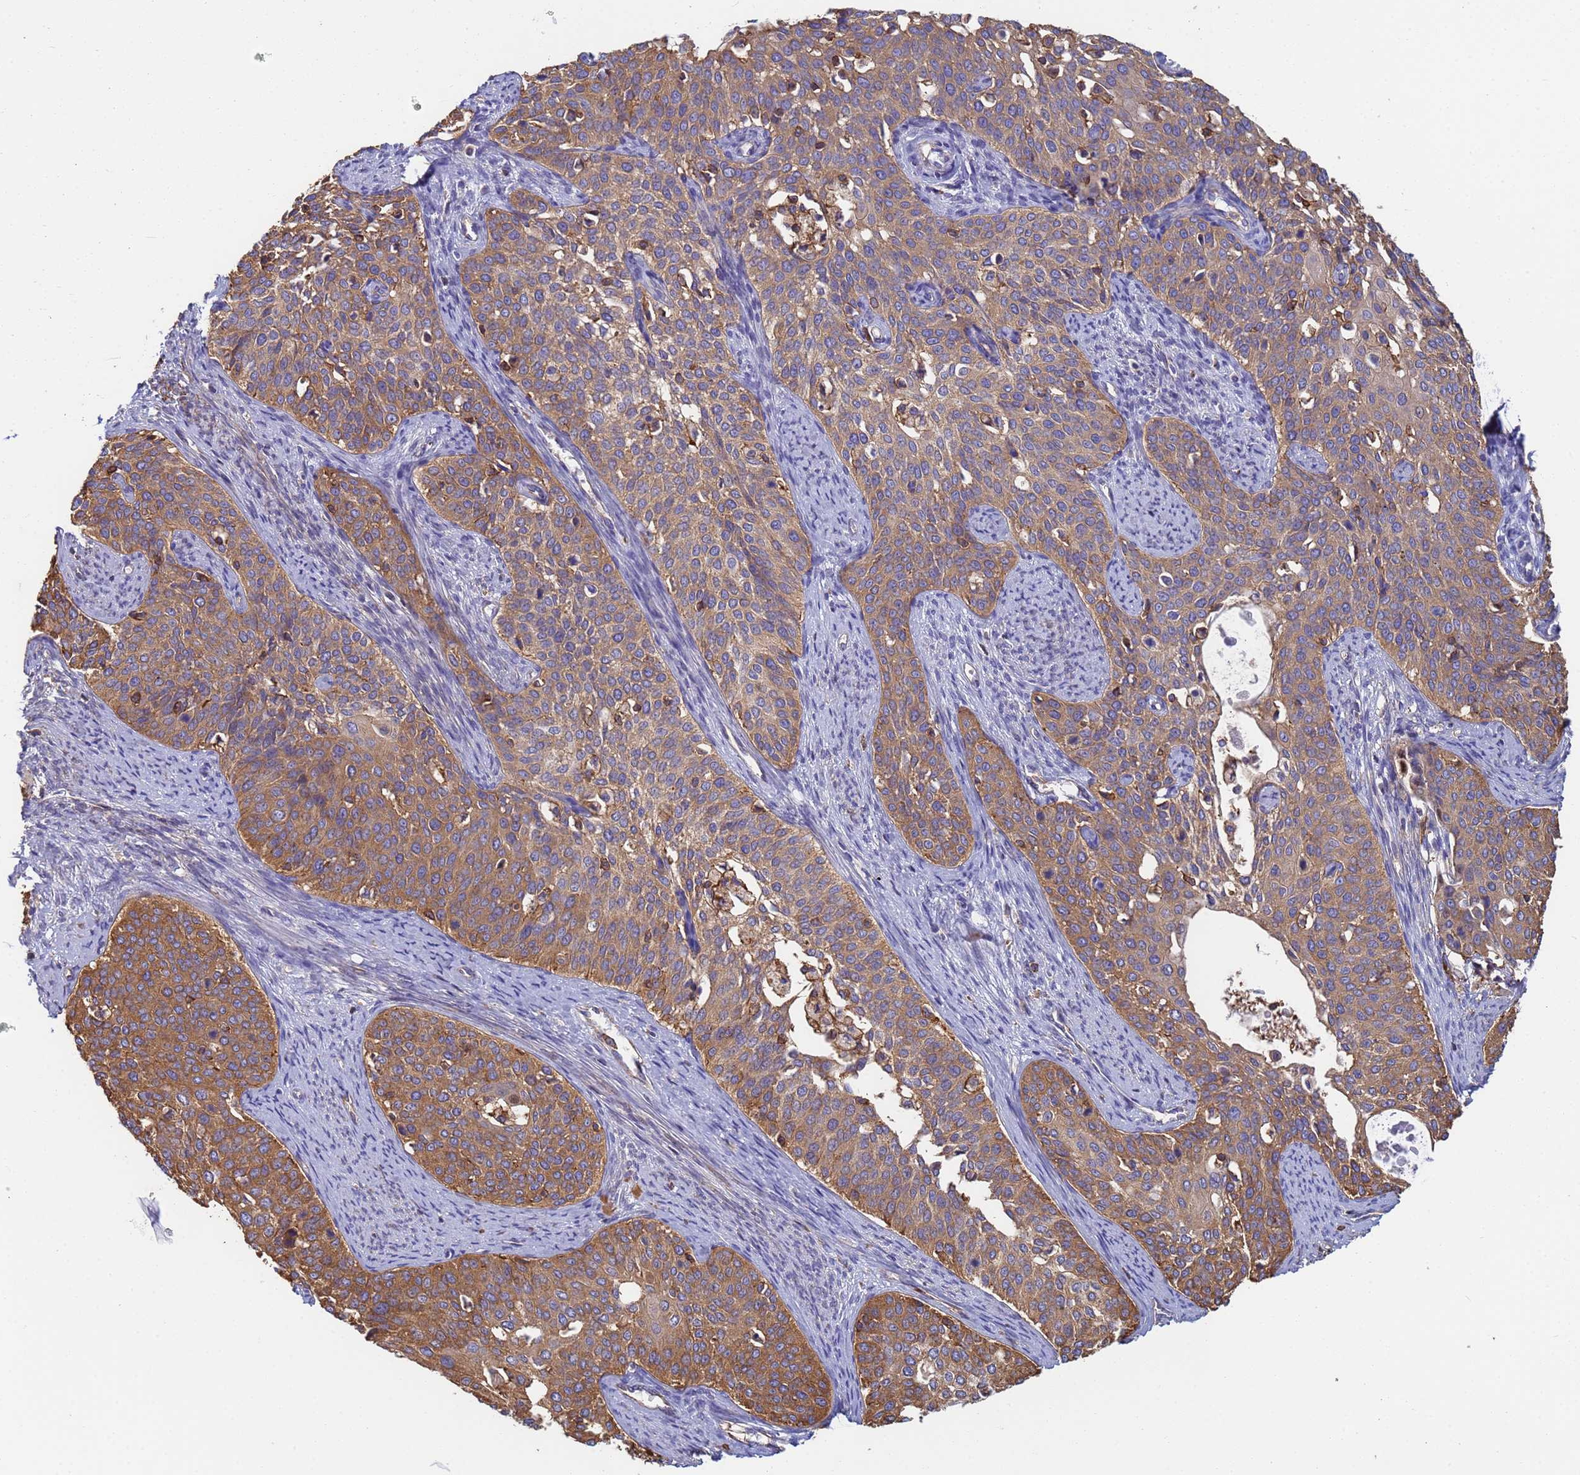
{"staining": {"intensity": "moderate", "quantity": ">75%", "location": "cytoplasmic/membranous"}, "tissue": "cervical cancer", "cell_type": "Tumor cells", "image_type": "cancer", "snomed": [{"axis": "morphology", "description": "Squamous cell carcinoma, NOS"}, {"axis": "topography", "description": "Cervix"}], "caption": "About >75% of tumor cells in human squamous cell carcinoma (cervical) exhibit moderate cytoplasmic/membranous protein expression as visualized by brown immunohistochemical staining.", "gene": "ZNG1B", "patient": {"sex": "female", "age": 44}}